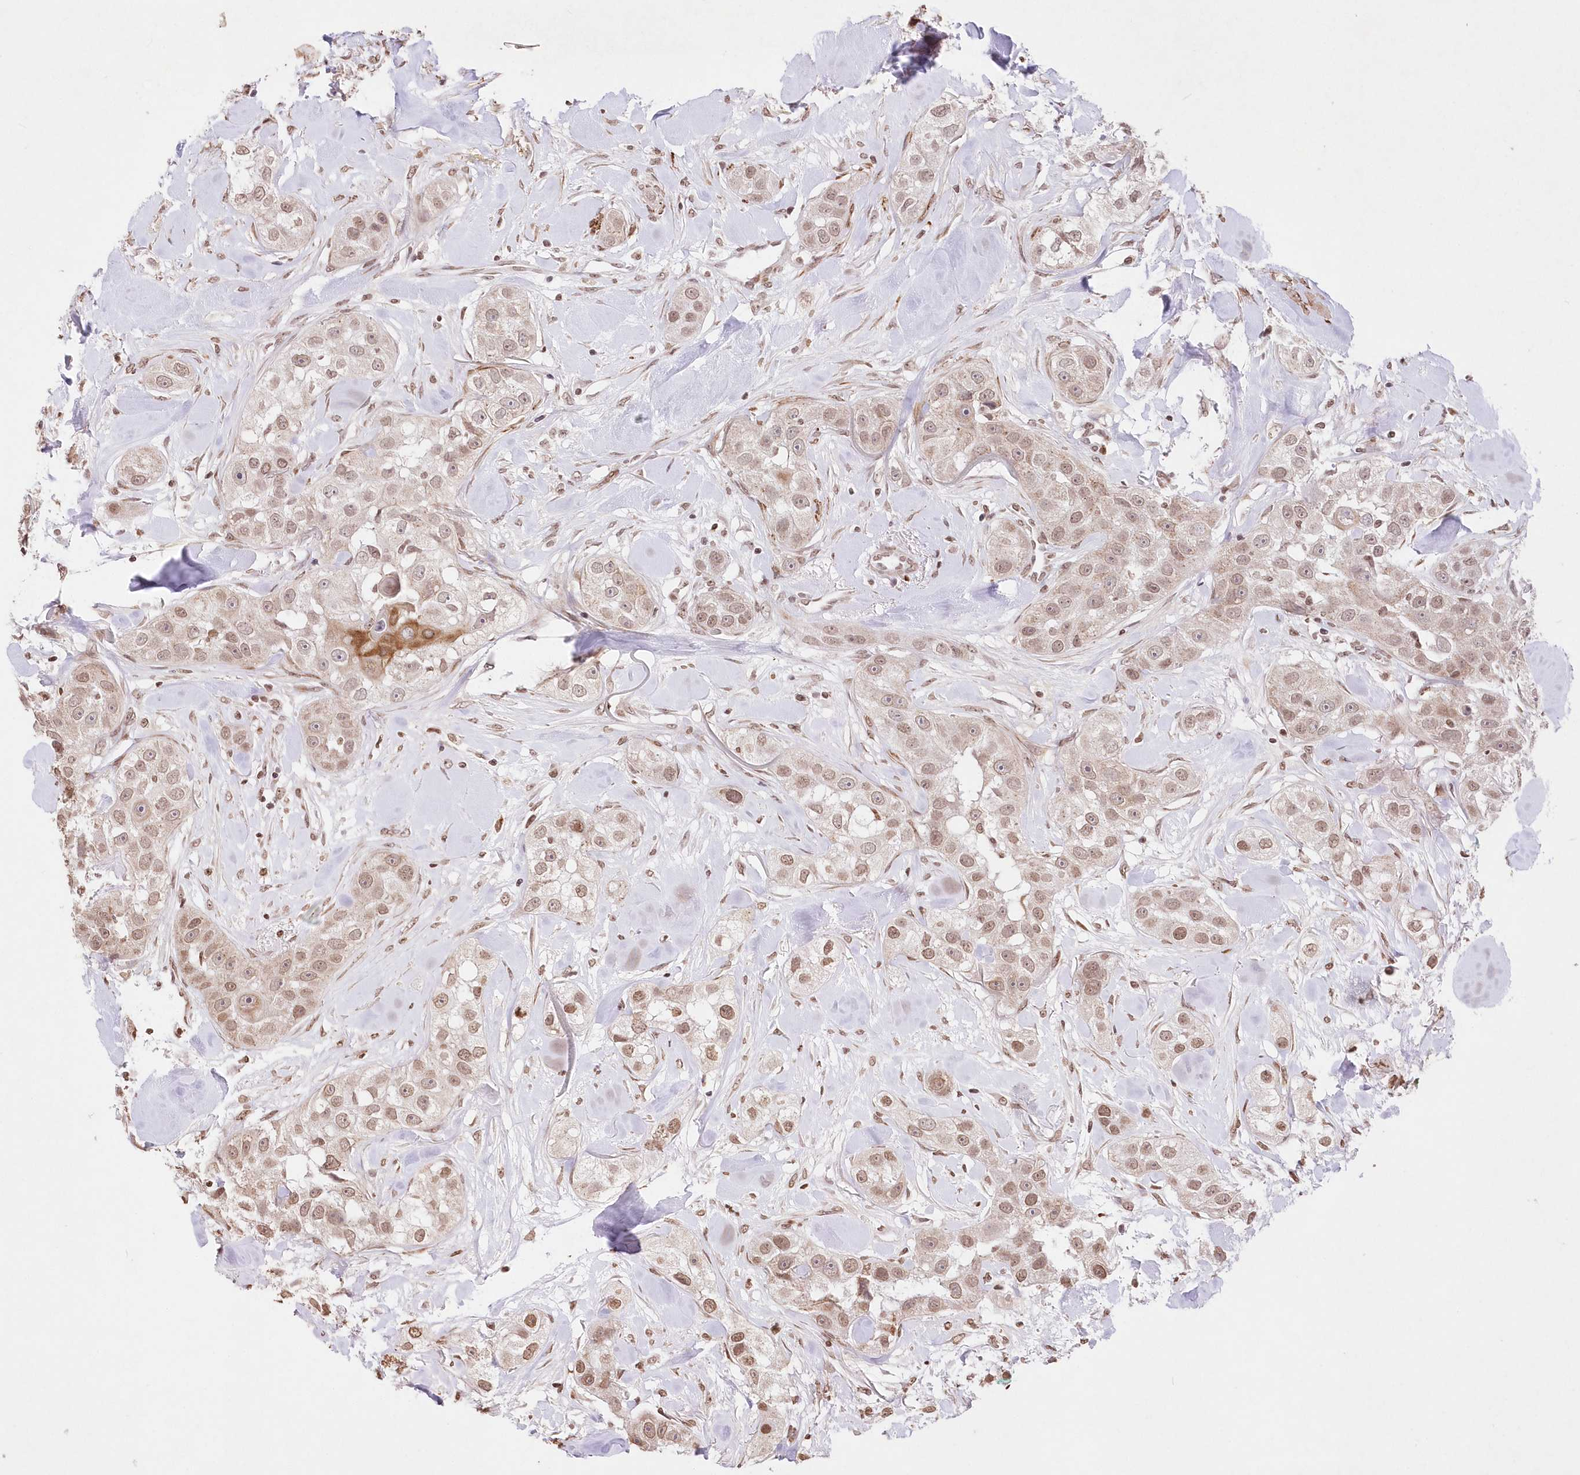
{"staining": {"intensity": "moderate", "quantity": "<25%", "location": "cytoplasmic/membranous,nuclear"}, "tissue": "head and neck cancer", "cell_type": "Tumor cells", "image_type": "cancer", "snomed": [{"axis": "morphology", "description": "Normal tissue, NOS"}, {"axis": "morphology", "description": "Squamous cell carcinoma, NOS"}, {"axis": "topography", "description": "Skeletal muscle"}, {"axis": "topography", "description": "Head-Neck"}], "caption": "Human head and neck cancer (squamous cell carcinoma) stained with a protein marker exhibits moderate staining in tumor cells.", "gene": "RBM27", "patient": {"sex": "male", "age": 51}}